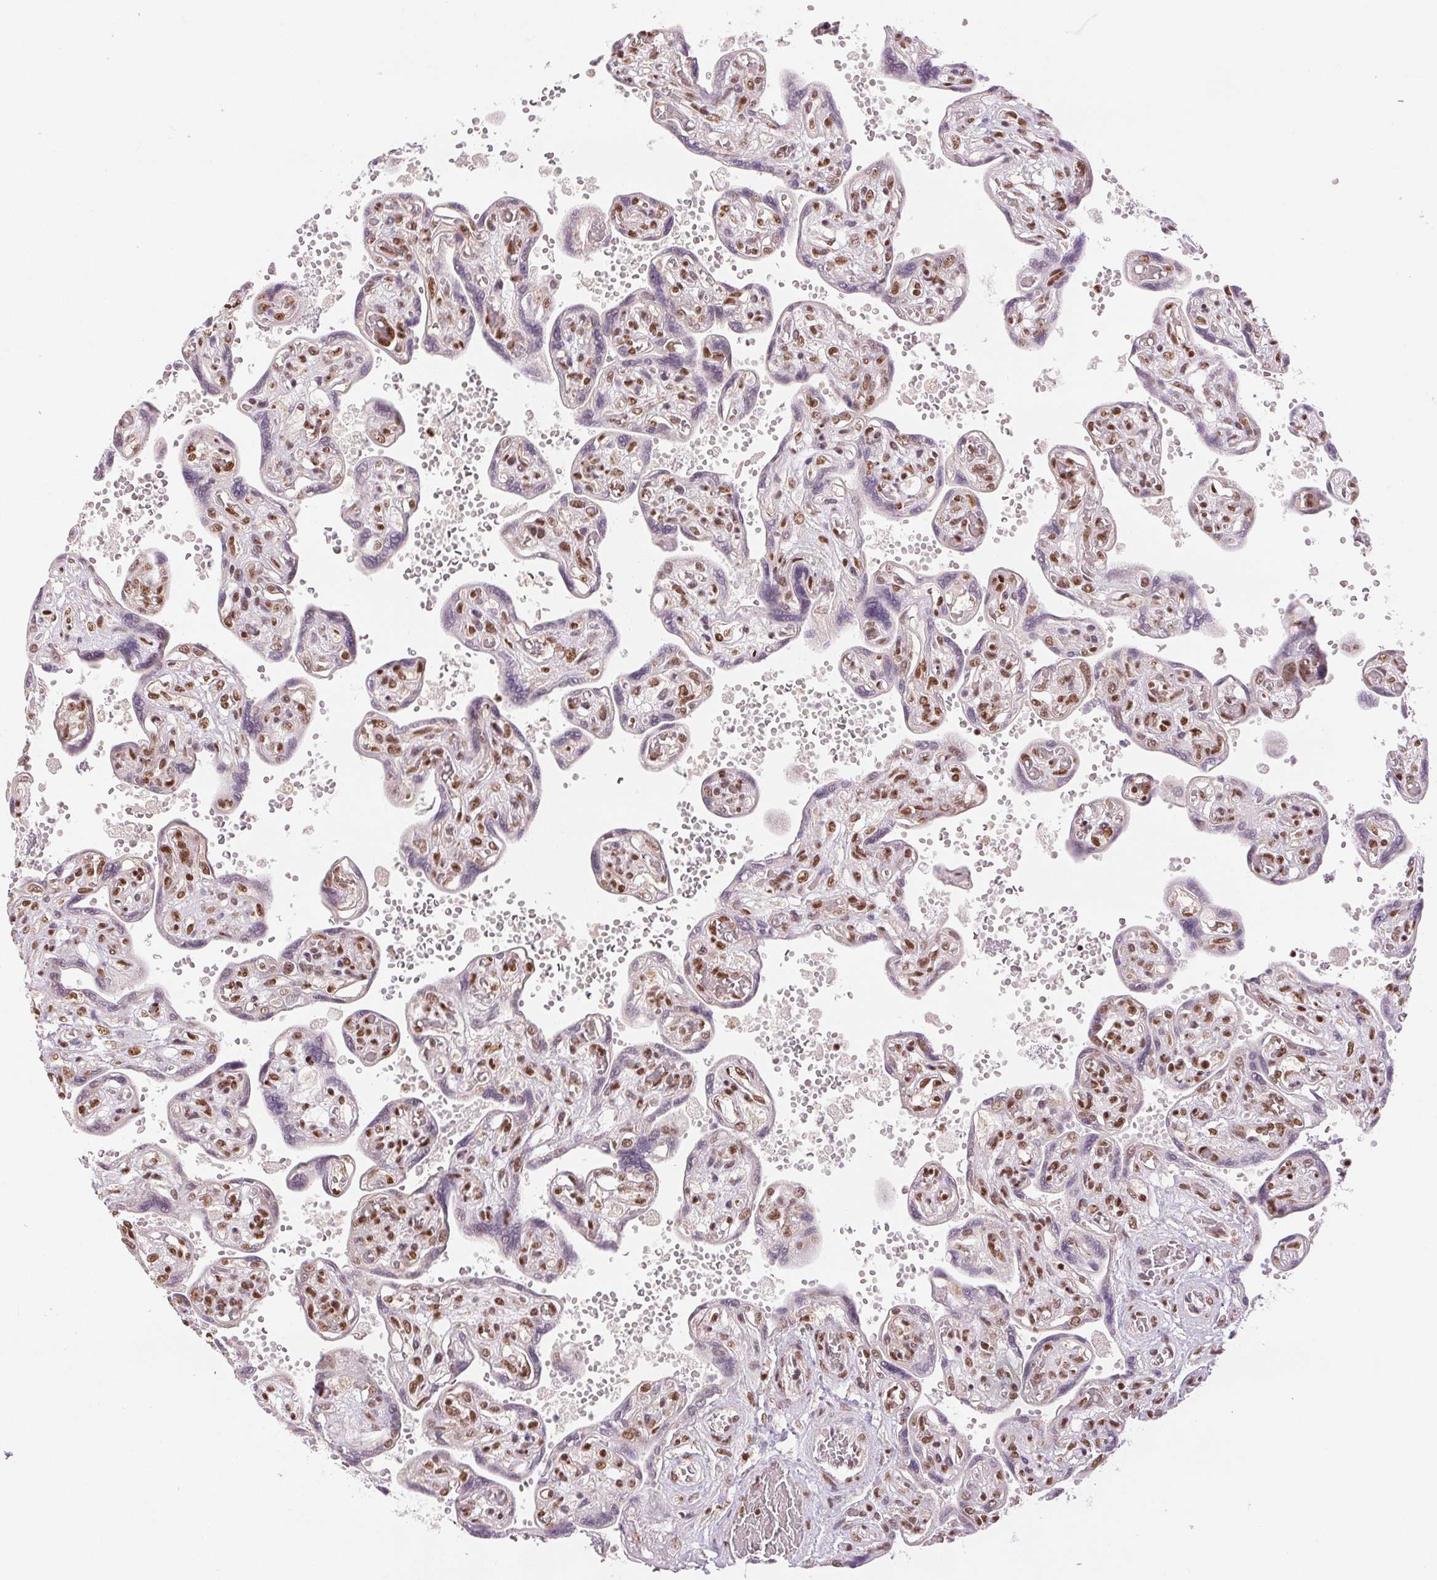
{"staining": {"intensity": "moderate", "quantity": "25%-75%", "location": "nuclear"}, "tissue": "placenta", "cell_type": "Trophoblastic cells", "image_type": "normal", "snomed": [{"axis": "morphology", "description": "Normal tissue, NOS"}, {"axis": "topography", "description": "Placenta"}], "caption": "An immunohistochemistry histopathology image of unremarkable tissue is shown. Protein staining in brown shows moderate nuclear positivity in placenta within trophoblastic cells.", "gene": "IK", "patient": {"sex": "female", "age": 32}}